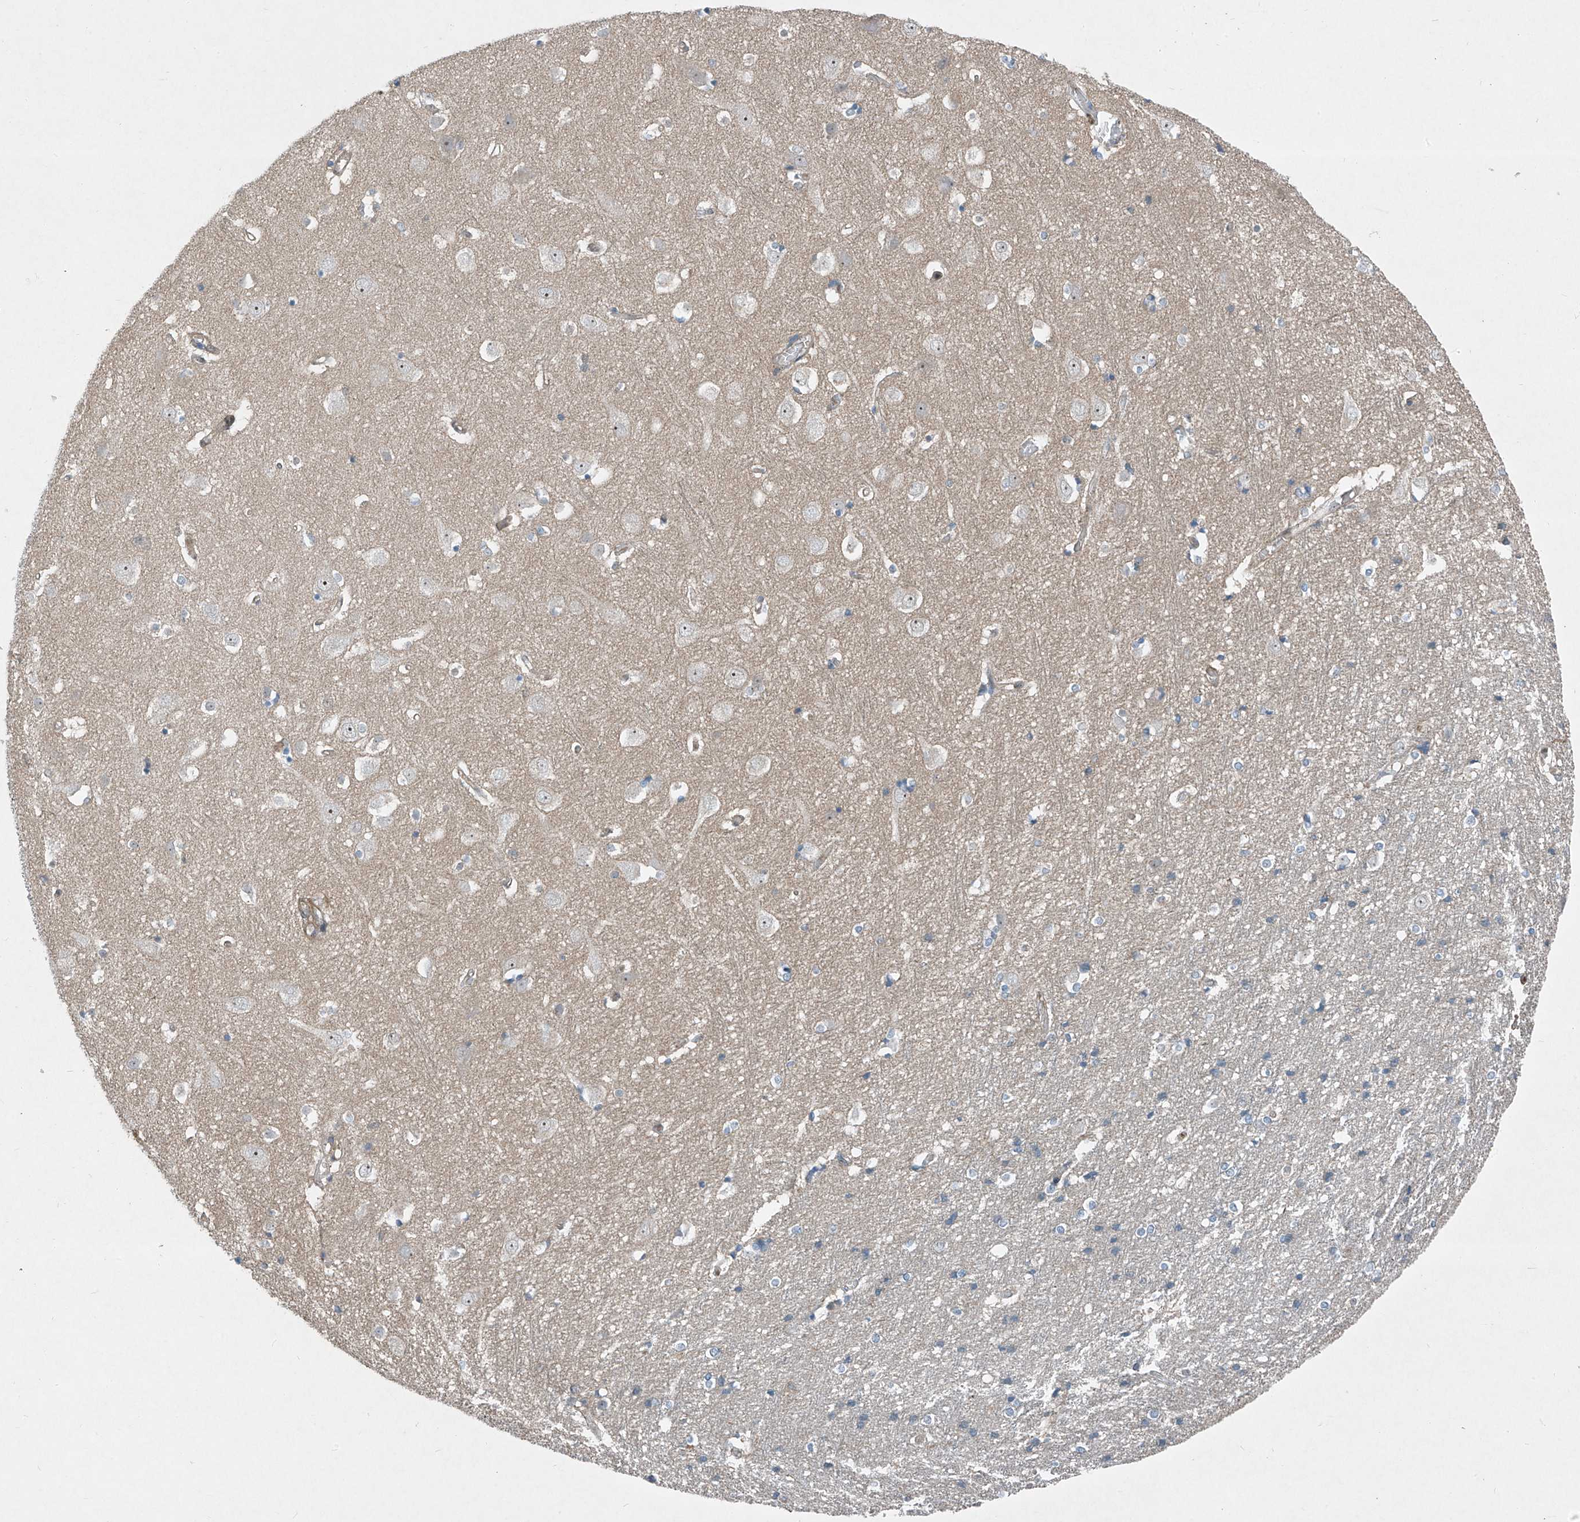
{"staining": {"intensity": "weak", "quantity": "25%-75%", "location": "cytoplasmic/membranous"}, "tissue": "cerebral cortex", "cell_type": "Endothelial cells", "image_type": "normal", "snomed": [{"axis": "morphology", "description": "Normal tissue, NOS"}, {"axis": "topography", "description": "Cerebral cortex"}], "caption": "Human cerebral cortex stained for a protein (brown) shows weak cytoplasmic/membranous positive staining in approximately 25%-75% of endothelial cells.", "gene": "PPCS", "patient": {"sex": "male", "age": 54}}